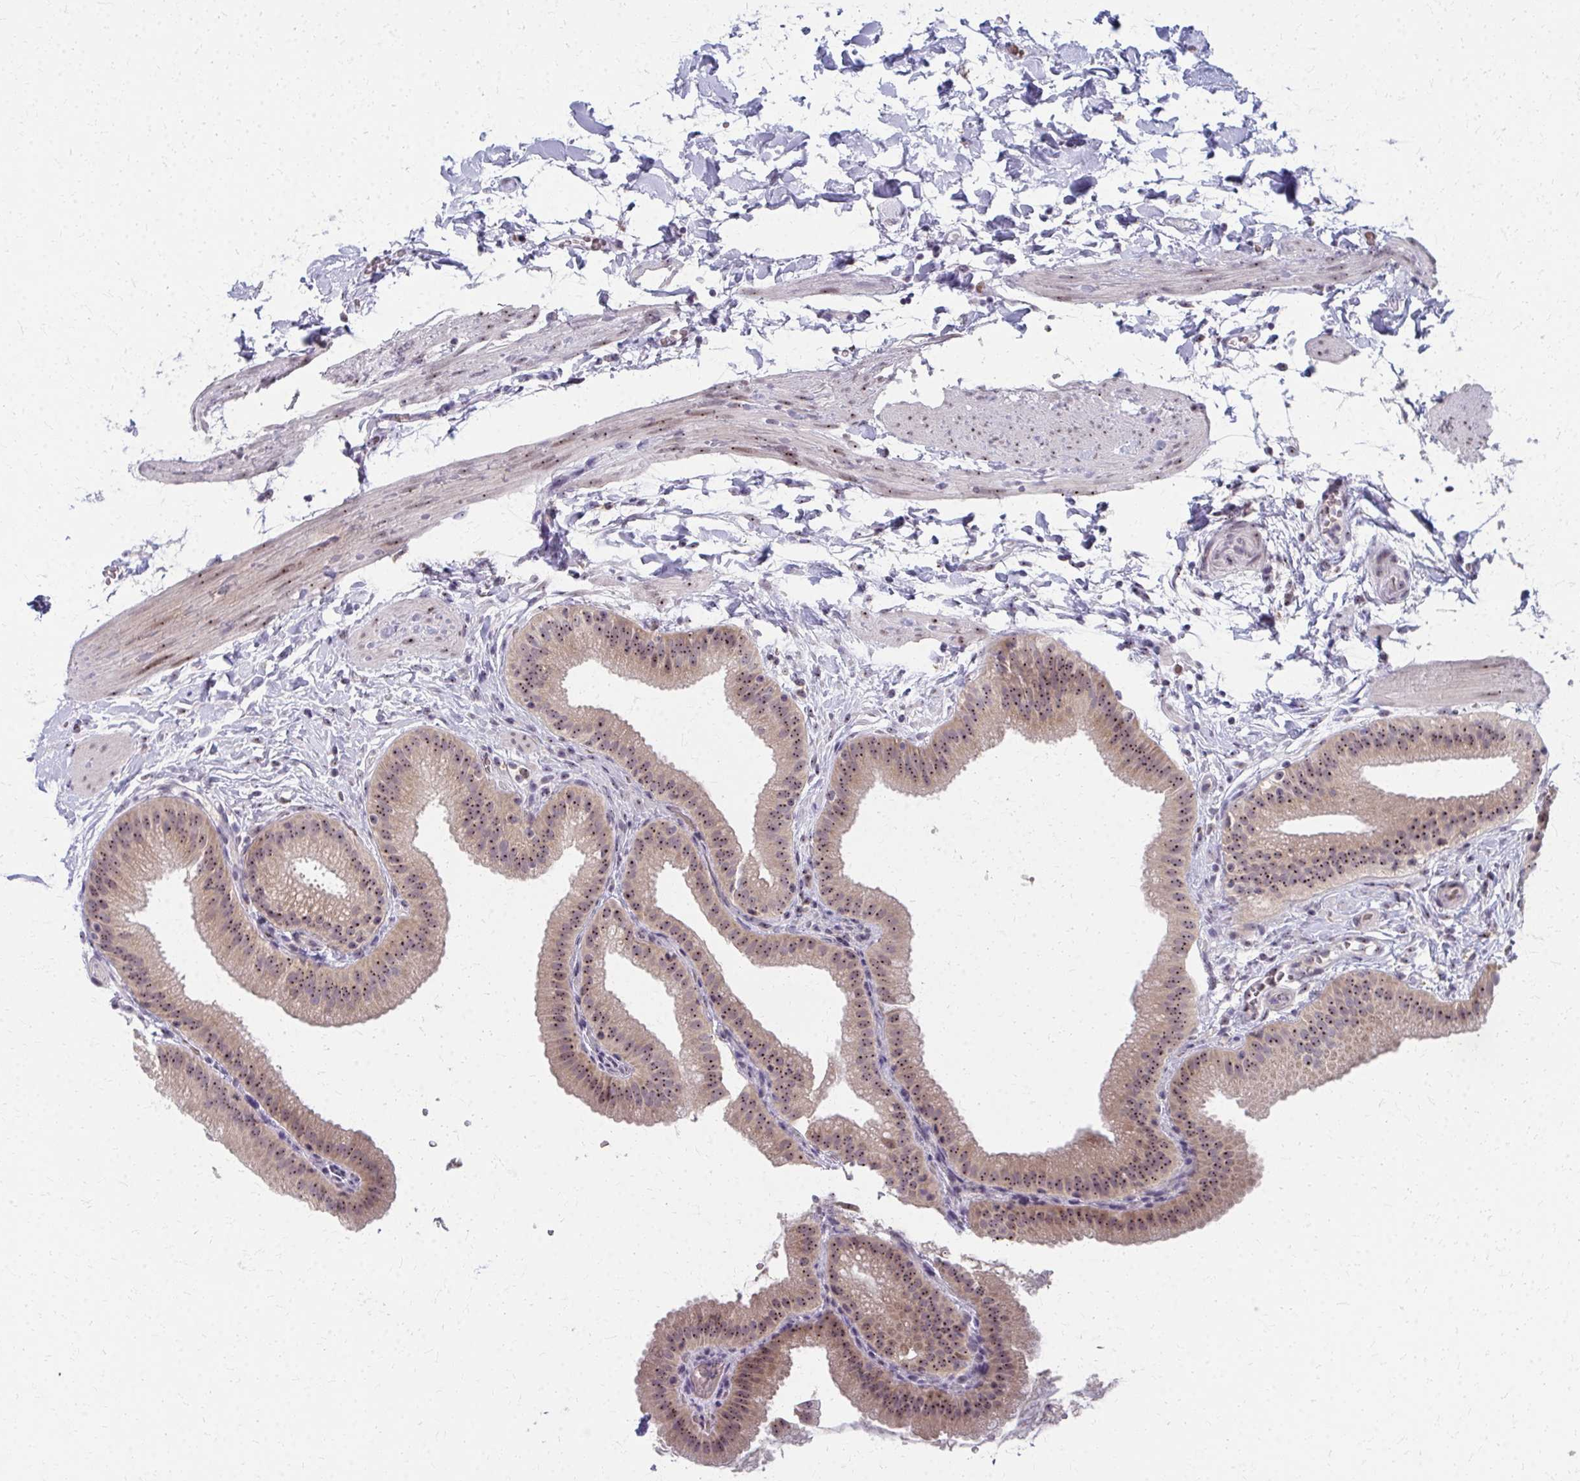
{"staining": {"intensity": "moderate", "quantity": ">75%", "location": "cytoplasmic/membranous,nuclear"}, "tissue": "gallbladder", "cell_type": "Glandular cells", "image_type": "normal", "snomed": [{"axis": "morphology", "description": "Normal tissue, NOS"}, {"axis": "topography", "description": "Gallbladder"}], "caption": "Protein expression analysis of benign human gallbladder reveals moderate cytoplasmic/membranous,nuclear expression in about >75% of glandular cells. The staining is performed using DAB (3,3'-diaminobenzidine) brown chromogen to label protein expression. The nuclei are counter-stained blue using hematoxylin.", "gene": "NUDT16", "patient": {"sex": "female", "age": 63}}